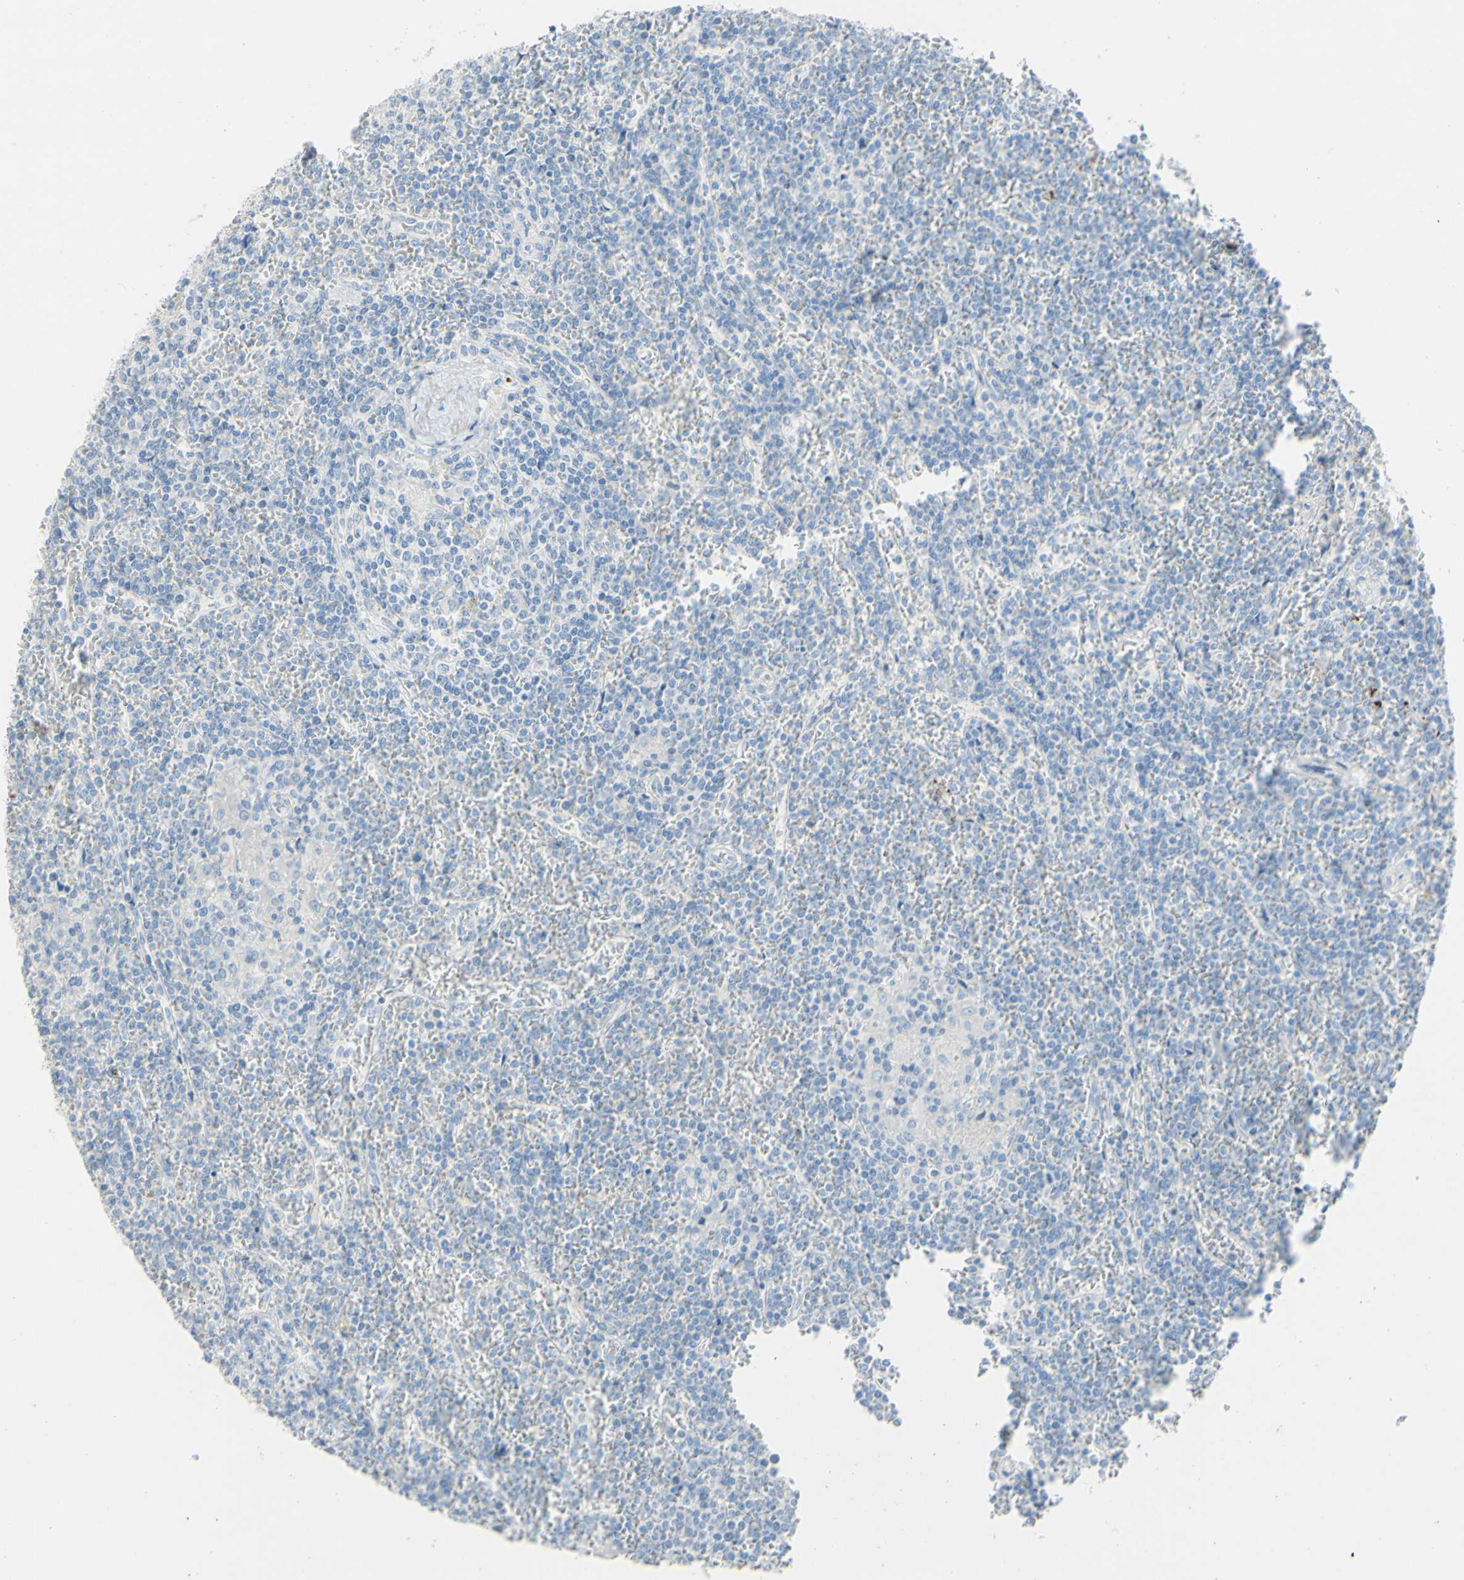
{"staining": {"intensity": "negative", "quantity": "none", "location": "none"}, "tissue": "lymphoma", "cell_type": "Tumor cells", "image_type": "cancer", "snomed": [{"axis": "morphology", "description": "Malignant lymphoma, non-Hodgkin's type, Low grade"}, {"axis": "topography", "description": "Spleen"}], "caption": "IHC micrograph of human lymphoma stained for a protein (brown), which exhibits no expression in tumor cells.", "gene": "DSC2", "patient": {"sex": "female", "age": 19}}